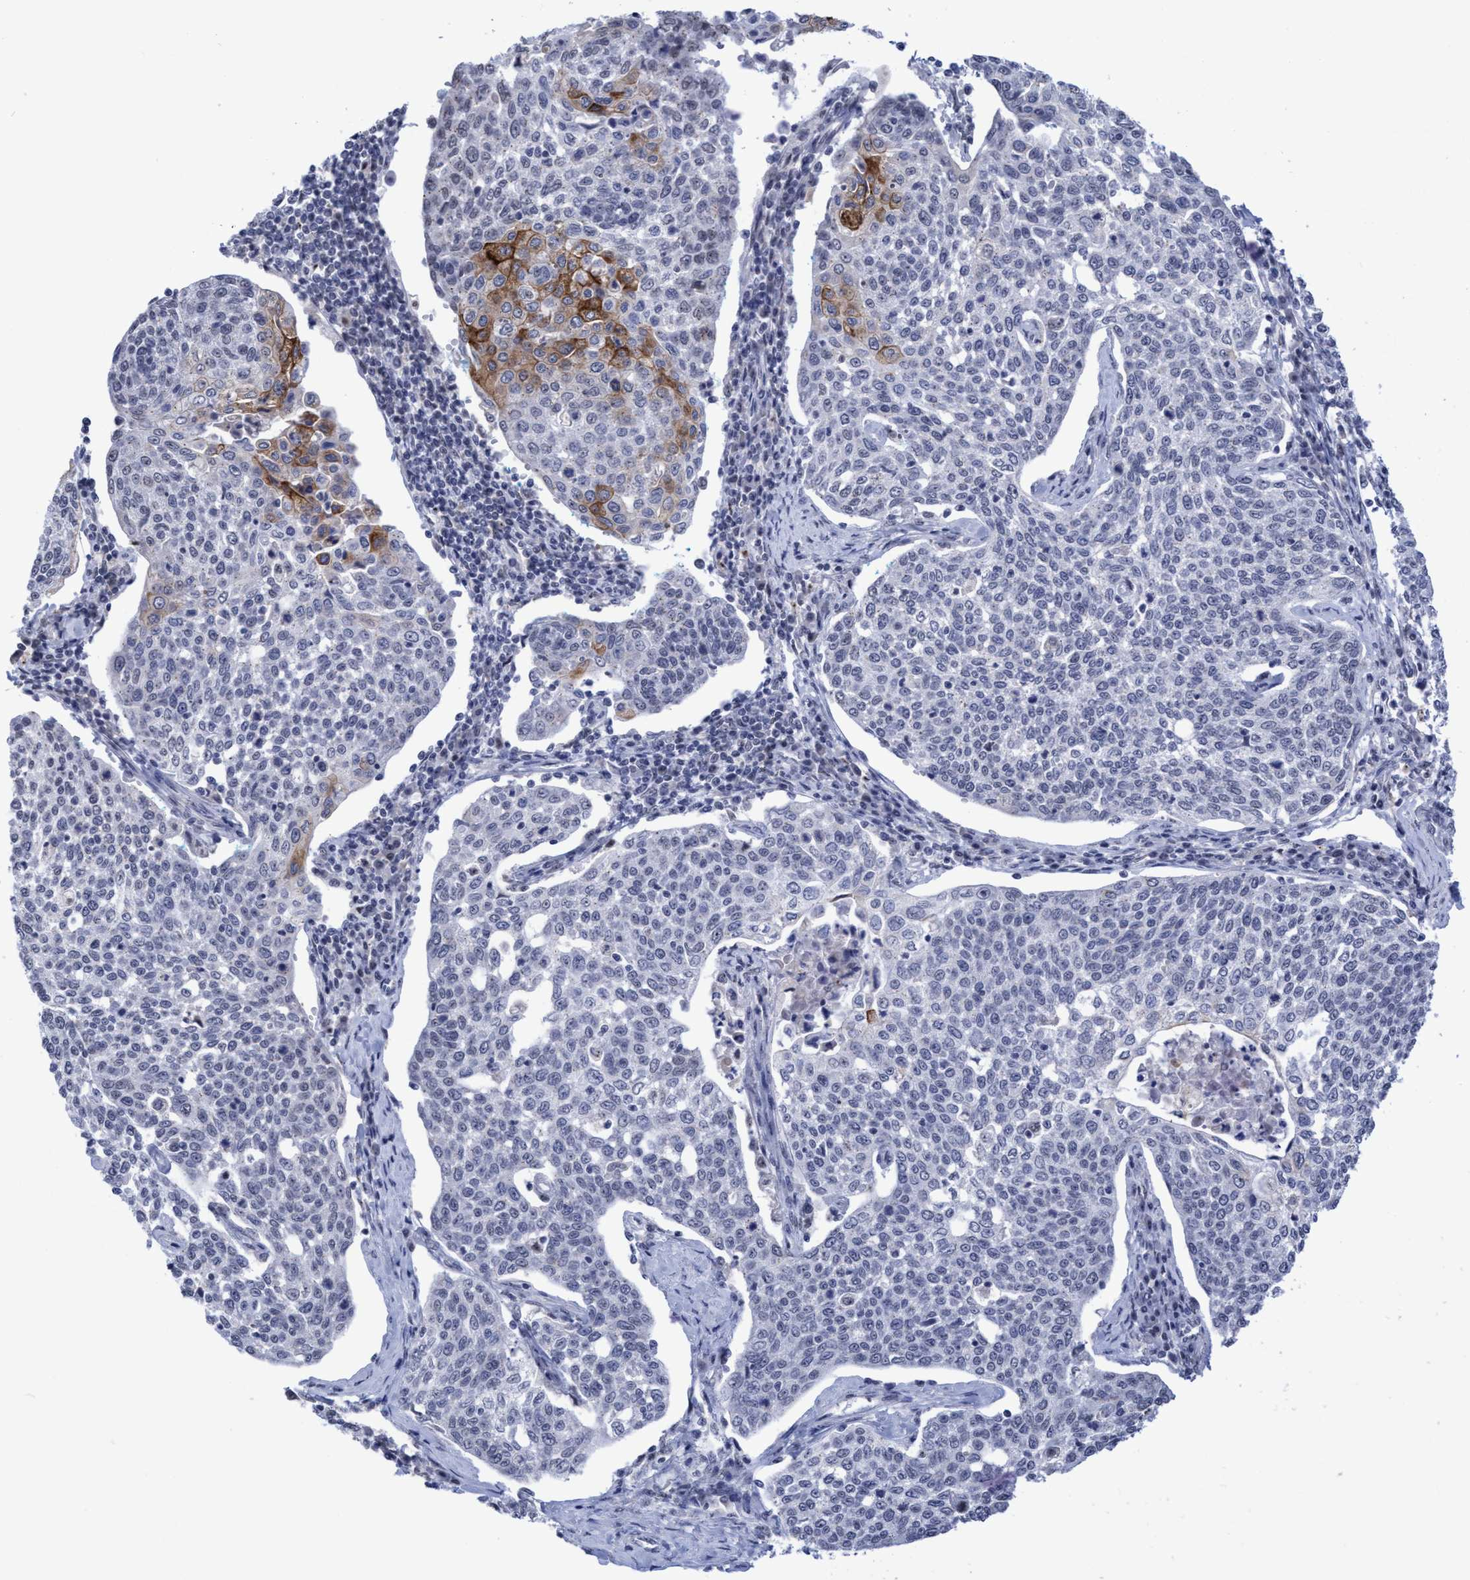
{"staining": {"intensity": "moderate", "quantity": "<25%", "location": "cytoplasmic/membranous"}, "tissue": "cervical cancer", "cell_type": "Tumor cells", "image_type": "cancer", "snomed": [{"axis": "morphology", "description": "Squamous cell carcinoma, NOS"}, {"axis": "topography", "description": "Cervix"}], "caption": "Cervical cancer (squamous cell carcinoma) tissue shows moderate cytoplasmic/membranous expression in approximately <25% of tumor cells, visualized by immunohistochemistry. (Stains: DAB (3,3'-diaminobenzidine) in brown, nuclei in blue, Microscopy: brightfield microscopy at high magnification).", "gene": "EFCAB10", "patient": {"sex": "female", "age": 34}}